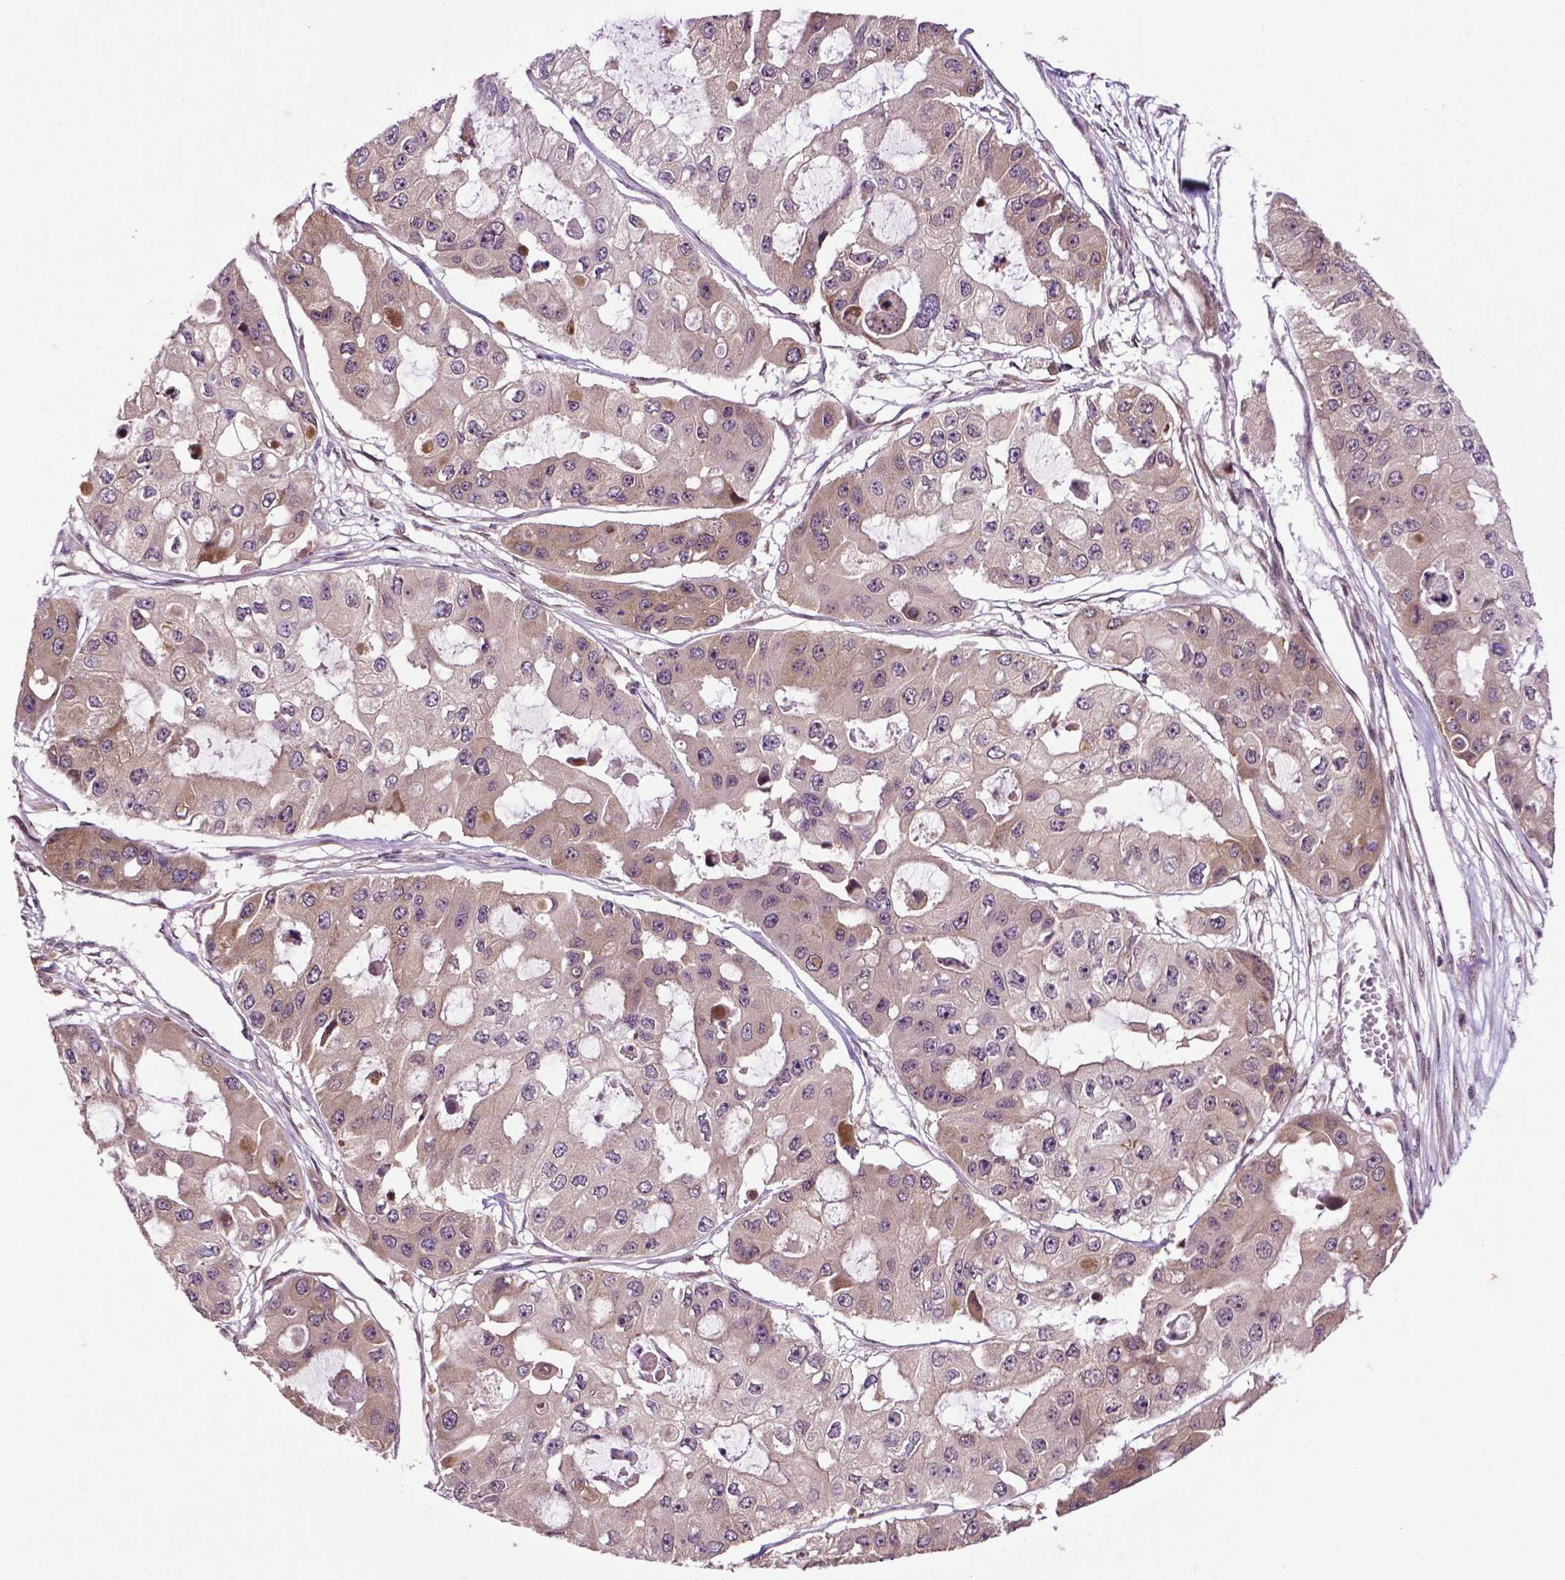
{"staining": {"intensity": "weak", "quantity": "<25%", "location": "cytoplasmic/membranous"}, "tissue": "ovarian cancer", "cell_type": "Tumor cells", "image_type": "cancer", "snomed": [{"axis": "morphology", "description": "Cystadenocarcinoma, serous, NOS"}, {"axis": "topography", "description": "Ovary"}], "caption": "The micrograph demonstrates no significant expression in tumor cells of ovarian cancer.", "gene": "TMX2", "patient": {"sex": "female", "age": 56}}